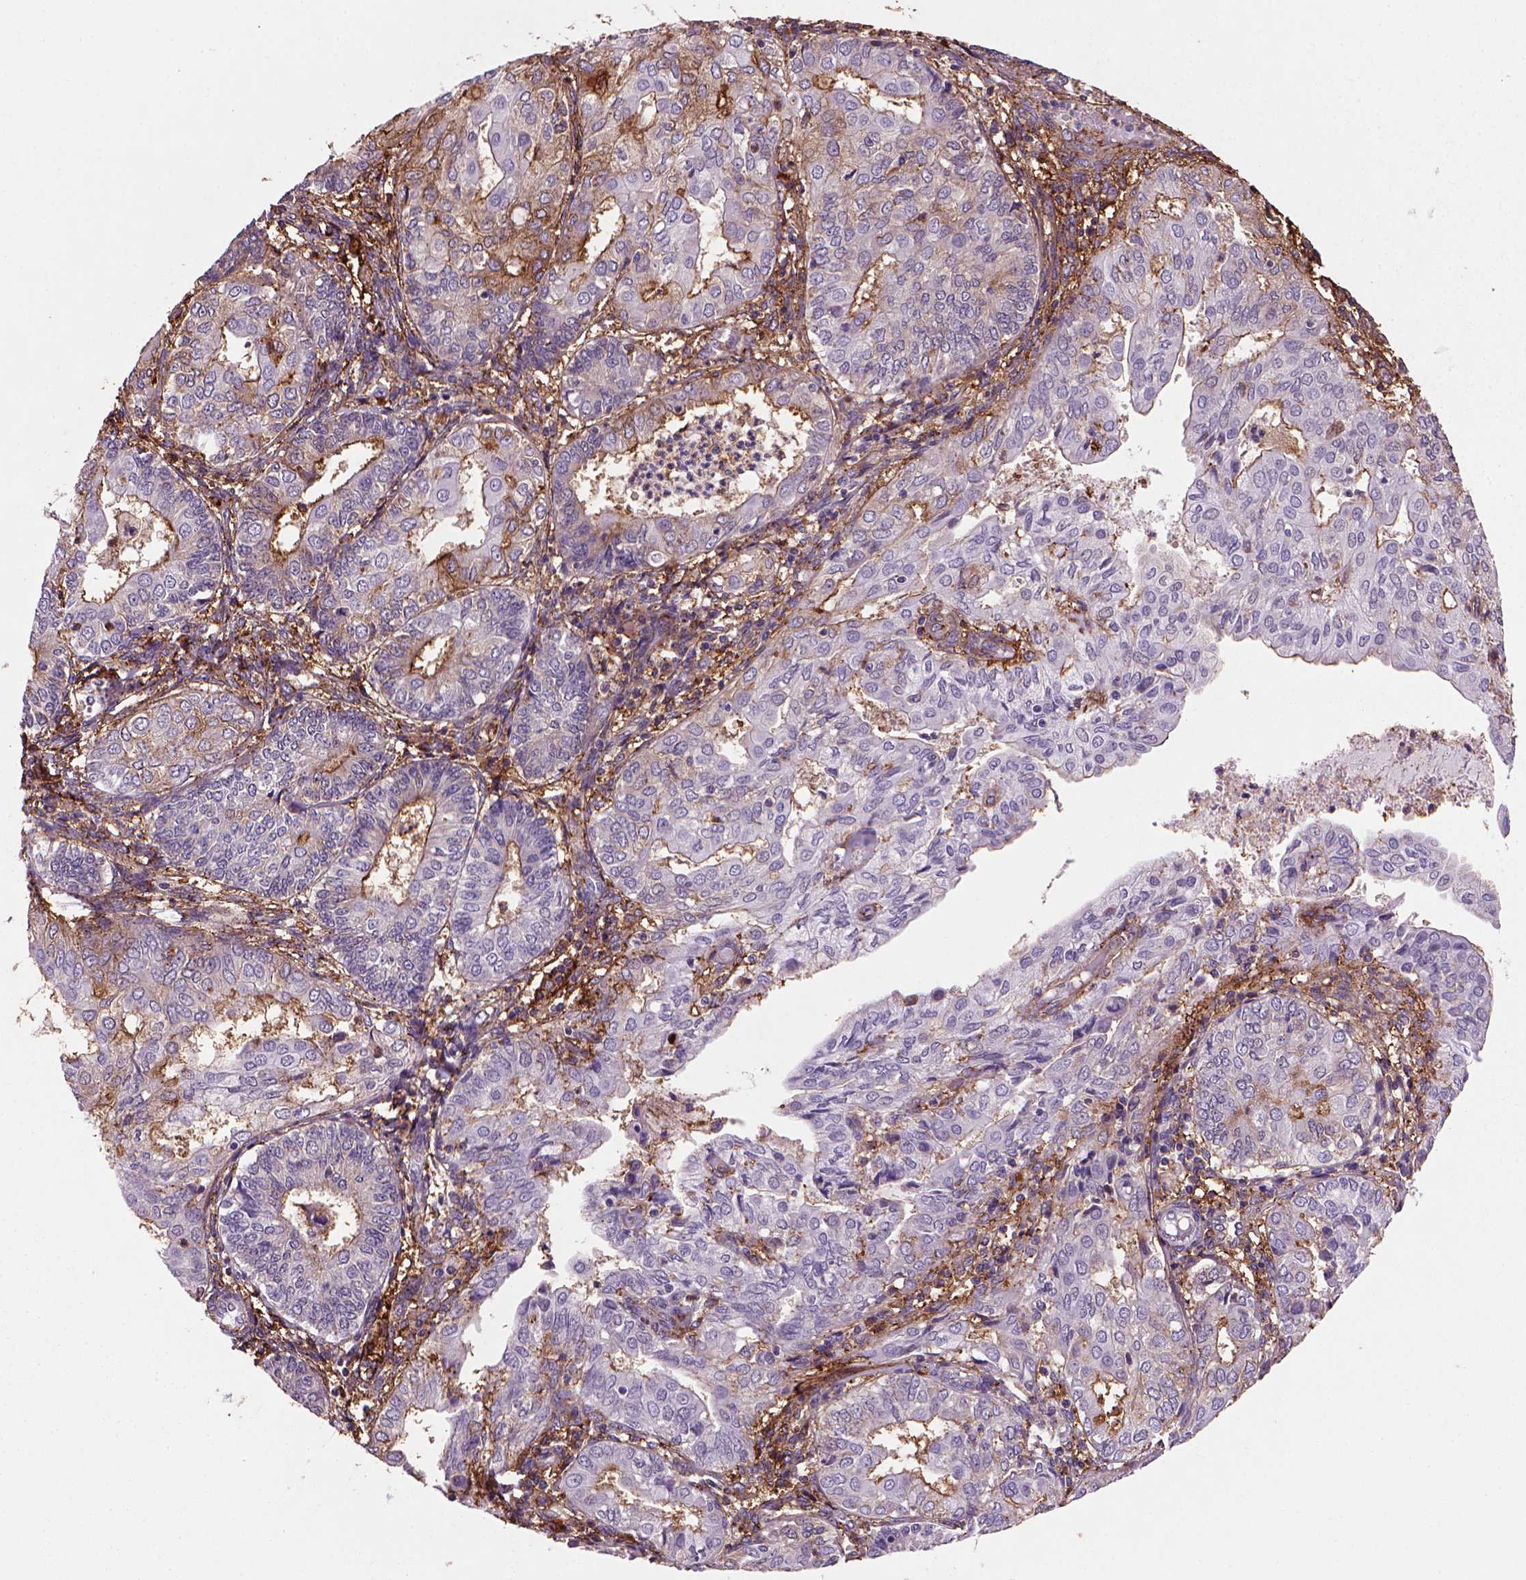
{"staining": {"intensity": "negative", "quantity": "none", "location": "none"}, "tissue": "endometrial cancer", "cell_type": "Tumor cells", "image_type": "cancer", "snomed": [{"axis": "morphology", "description": "Adenocarcinoma, NOS"}, {"axis": "topography", "description": "Endometrium"}], "caption": "The photomicrograph demonstrates no significant staining in tumor cells of endometrial cancer. (Stains: DAB immunohistochemistry (IHC) with hematoxylin counter stain, Microscopy: brightfield microscopy at high magnification).", "gene": "MARCKS", "patient": {"sex": "female", "age": 68}}